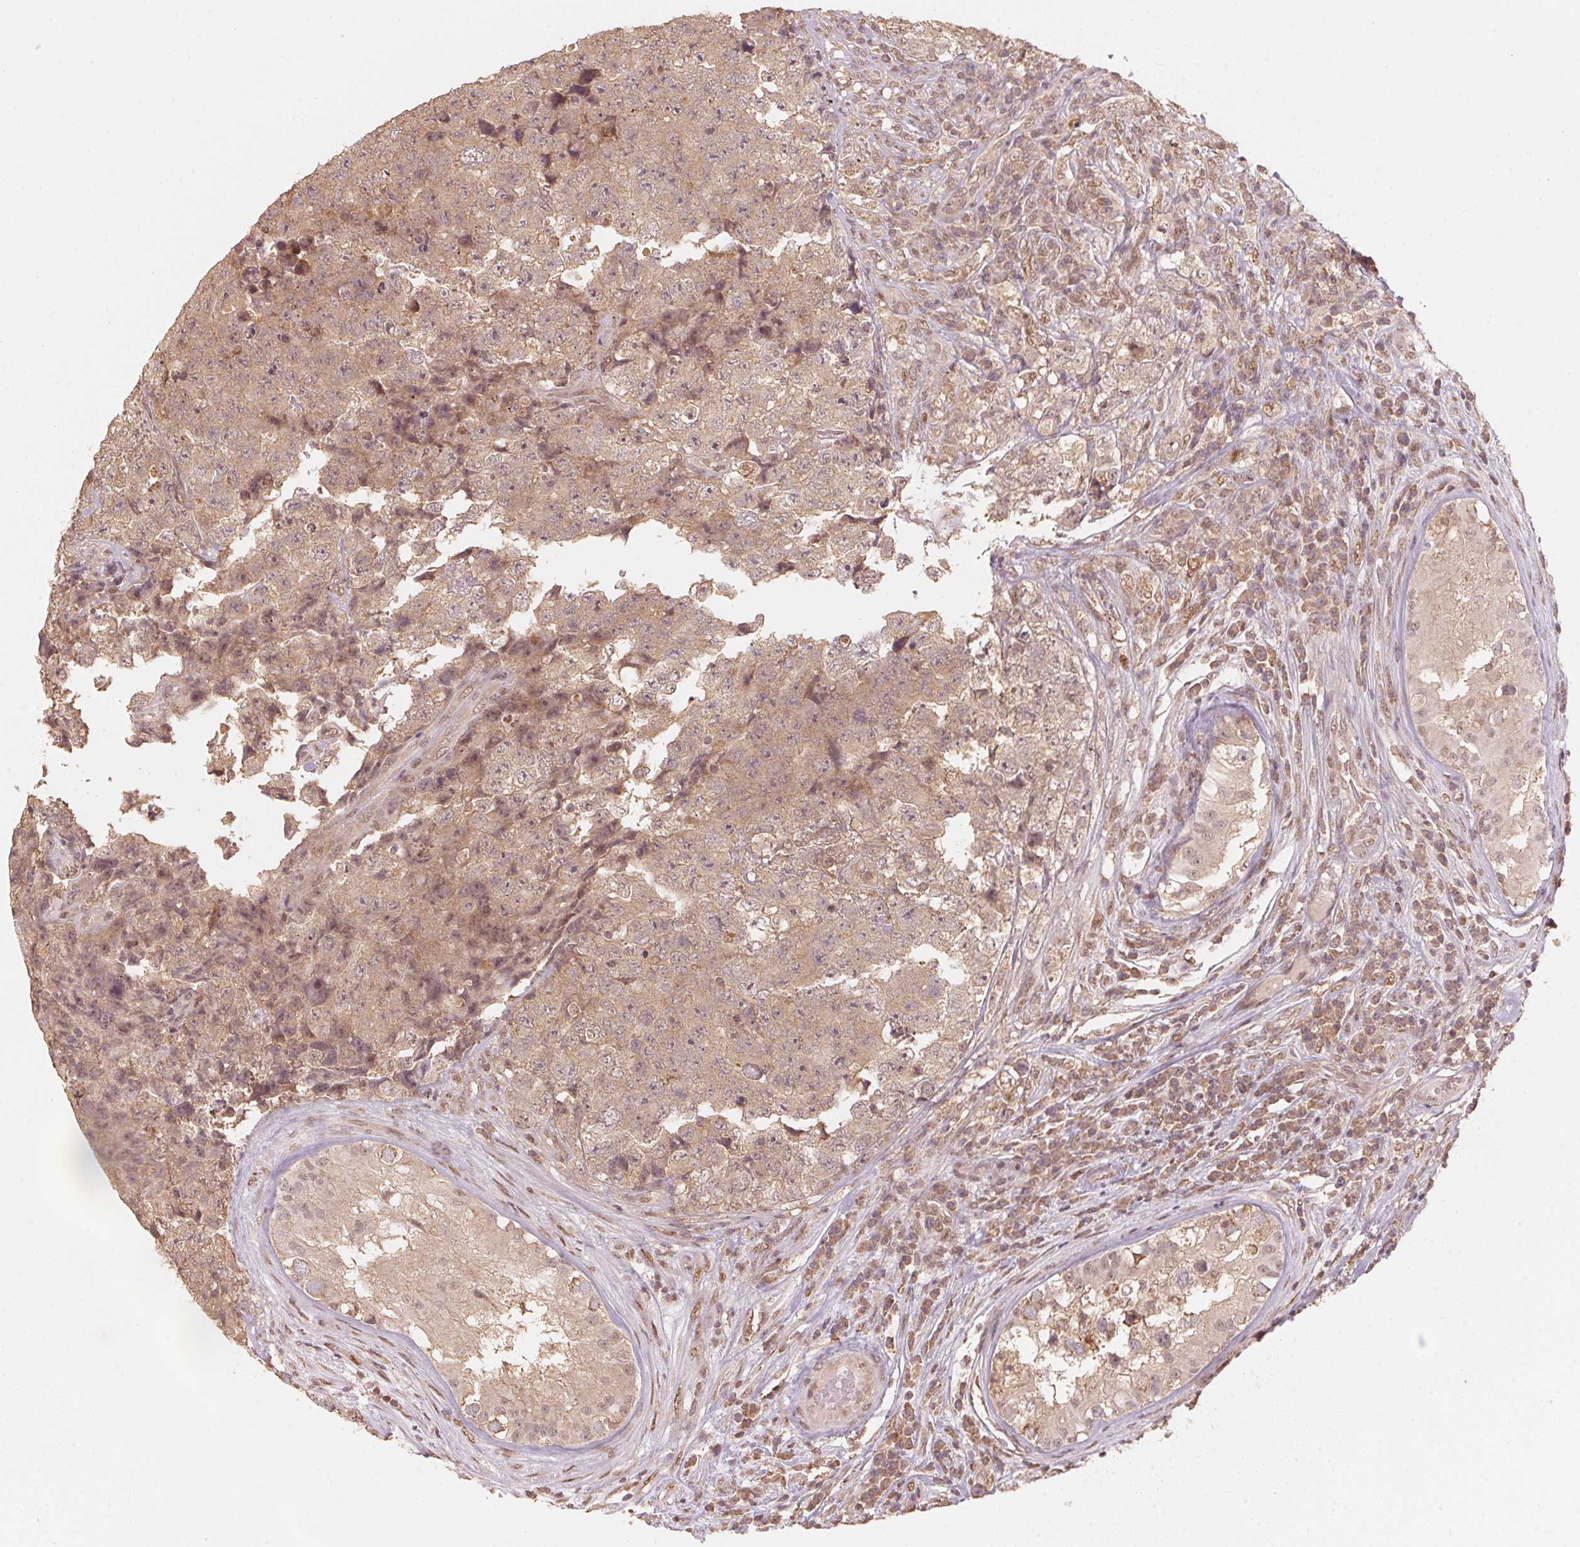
{"staining": {"intensity": "weak", "quantity": ">75%", "location": "cytoplasmic/membranous"}, "tissue": "testis cancer", "cell_type": "Tumor cells", "image_type": "cancer", "snomed": [{"axis": "morphology", "description": "Carcinoma, Embryonal, NOS"}, {"axis": "topography", "description": "Testis"}], "caption": "Immunohistochemistry of human testis cancer (embryonal carcinoma) shows low levels of weak cytoplasmic/membranous expression in approximately >75% of tumor cells.", "gene": "C2orf73", "patient": {"sex": "male", "age": 18}}